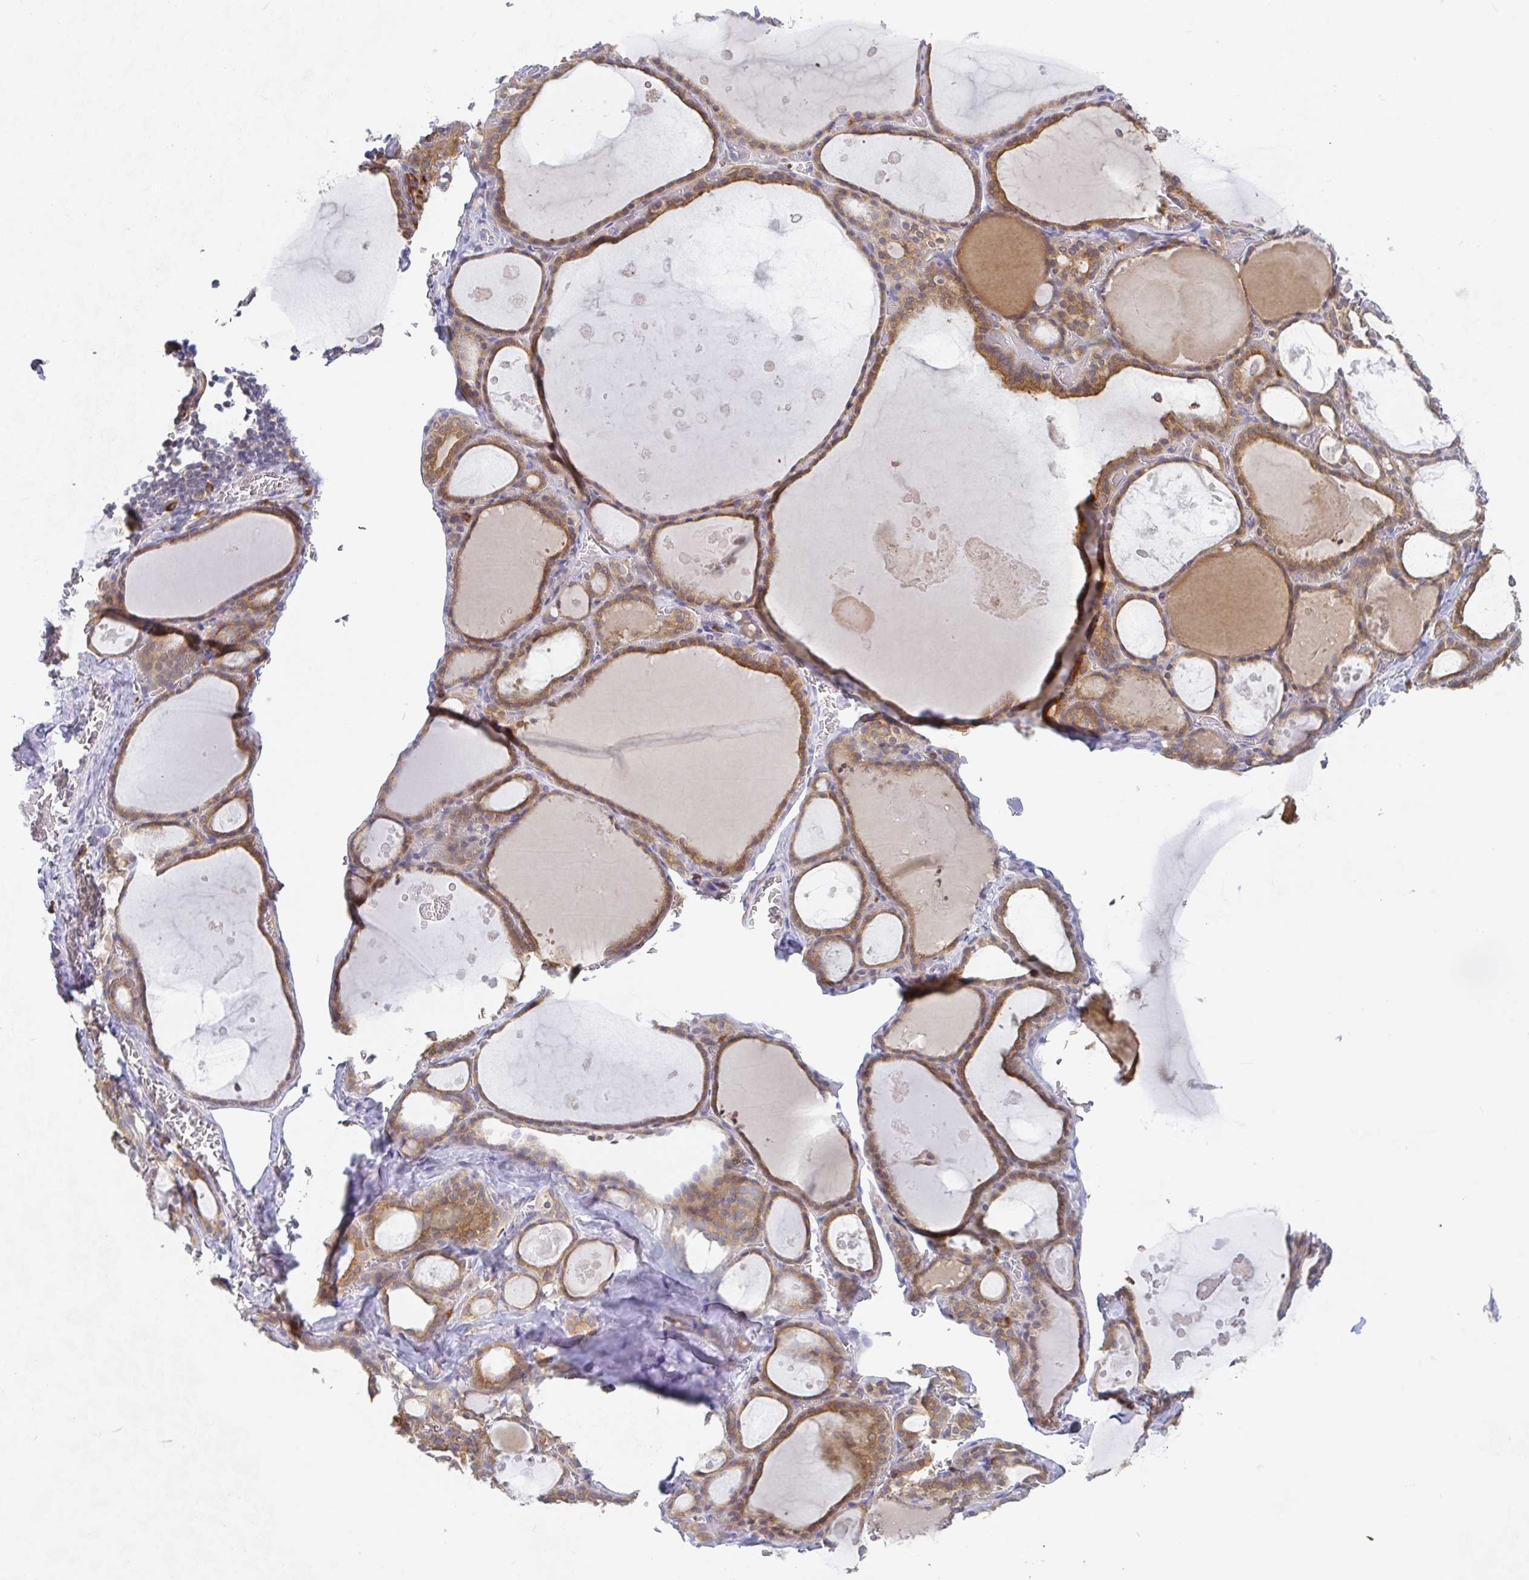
{"staining": {"intensity": "moderate", "quantity": ">75%", "location": "cytoplasmic/membranous"}, "tissue": "thyroid gland", "cell_type": "Glandular cells", "image_type": "normal", "snomed": [{"axis": "morphology", "description": "Normal tissue, NOS"}, {"axis": "topography", "description": "Thyroid gland"}], "caption": "Thyroid gland stained for a protein (brown) reveals moderate cytoplasmic/membranous positive staining in approximately >75% of glandular cells.", "gene": "DERL2", "patient": {"sex": "male", "age": 56}}